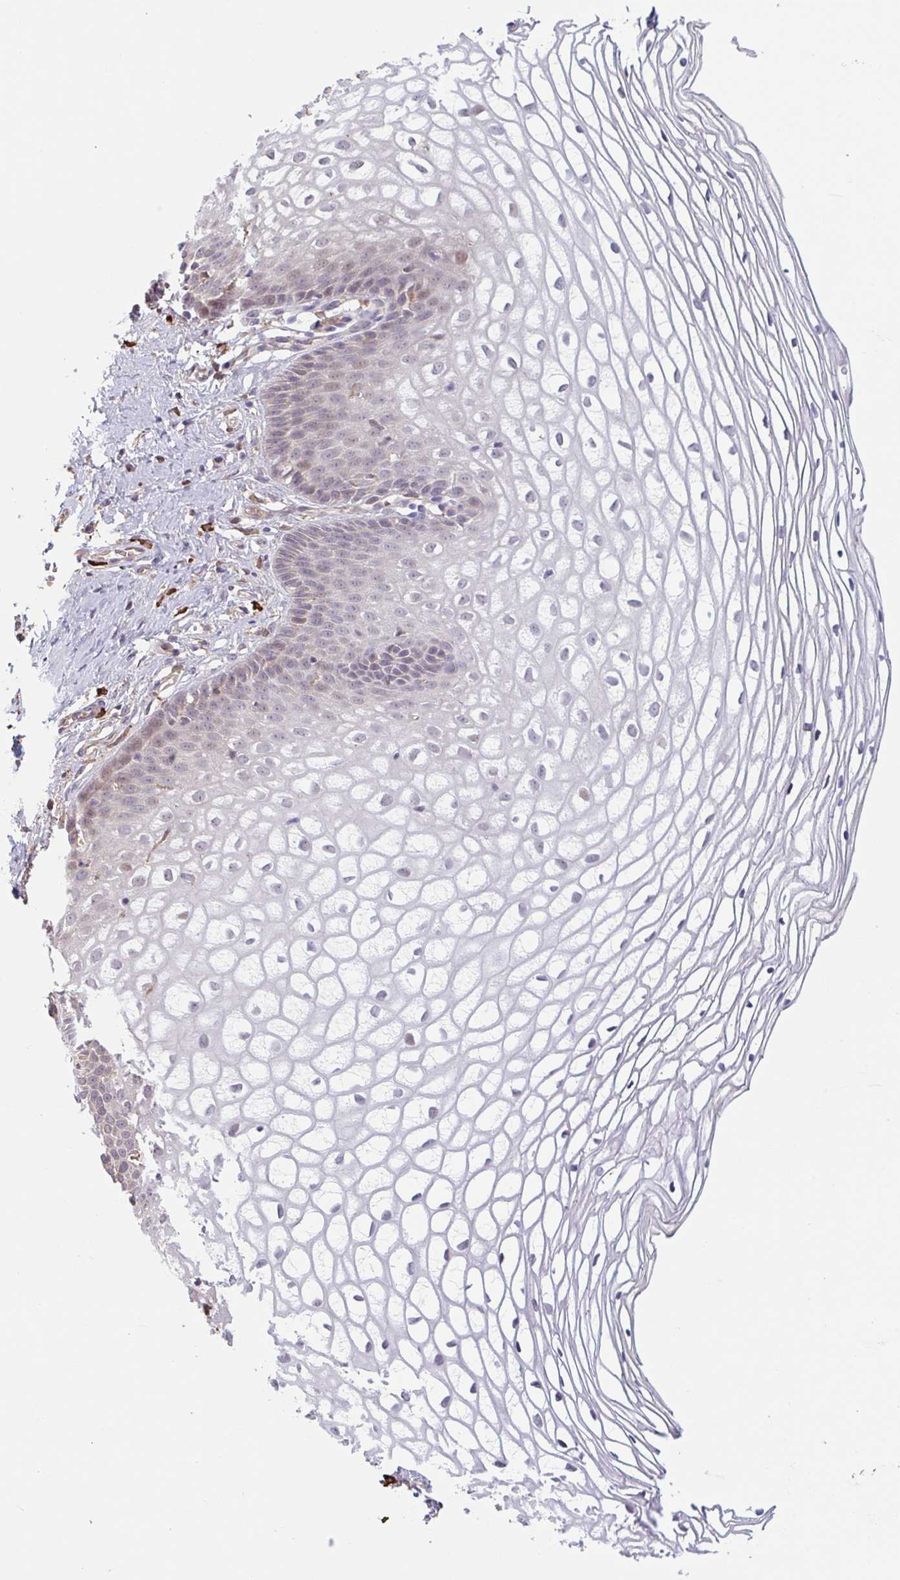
{"staining": {"intensity": "weak", "quantity": "25%-75%", "location": "cytoplasmic/membranous"}, "tissue": "cervix", "cell_type": "Glandular cells", "image_type": "normal", "snomed": [{"axis": "morphology", "description": "Normal tissue, NOS"}, {"axis": "topography", "description": "Cervix"}], "caption": "Brown immunohistochemical staining in normal human cervix demonstrates weak cytoplasmic/membranous staining in approximately 25%-75% of glandular cells. The protein is stained brown, and the nuclei are stained in blue (DAB (3,3'-diaminobenzidine) IHC with brightfield microscopy, high magnification).", "gene": "TAF1D", "patient": {"sex": "female", "age": 36}}